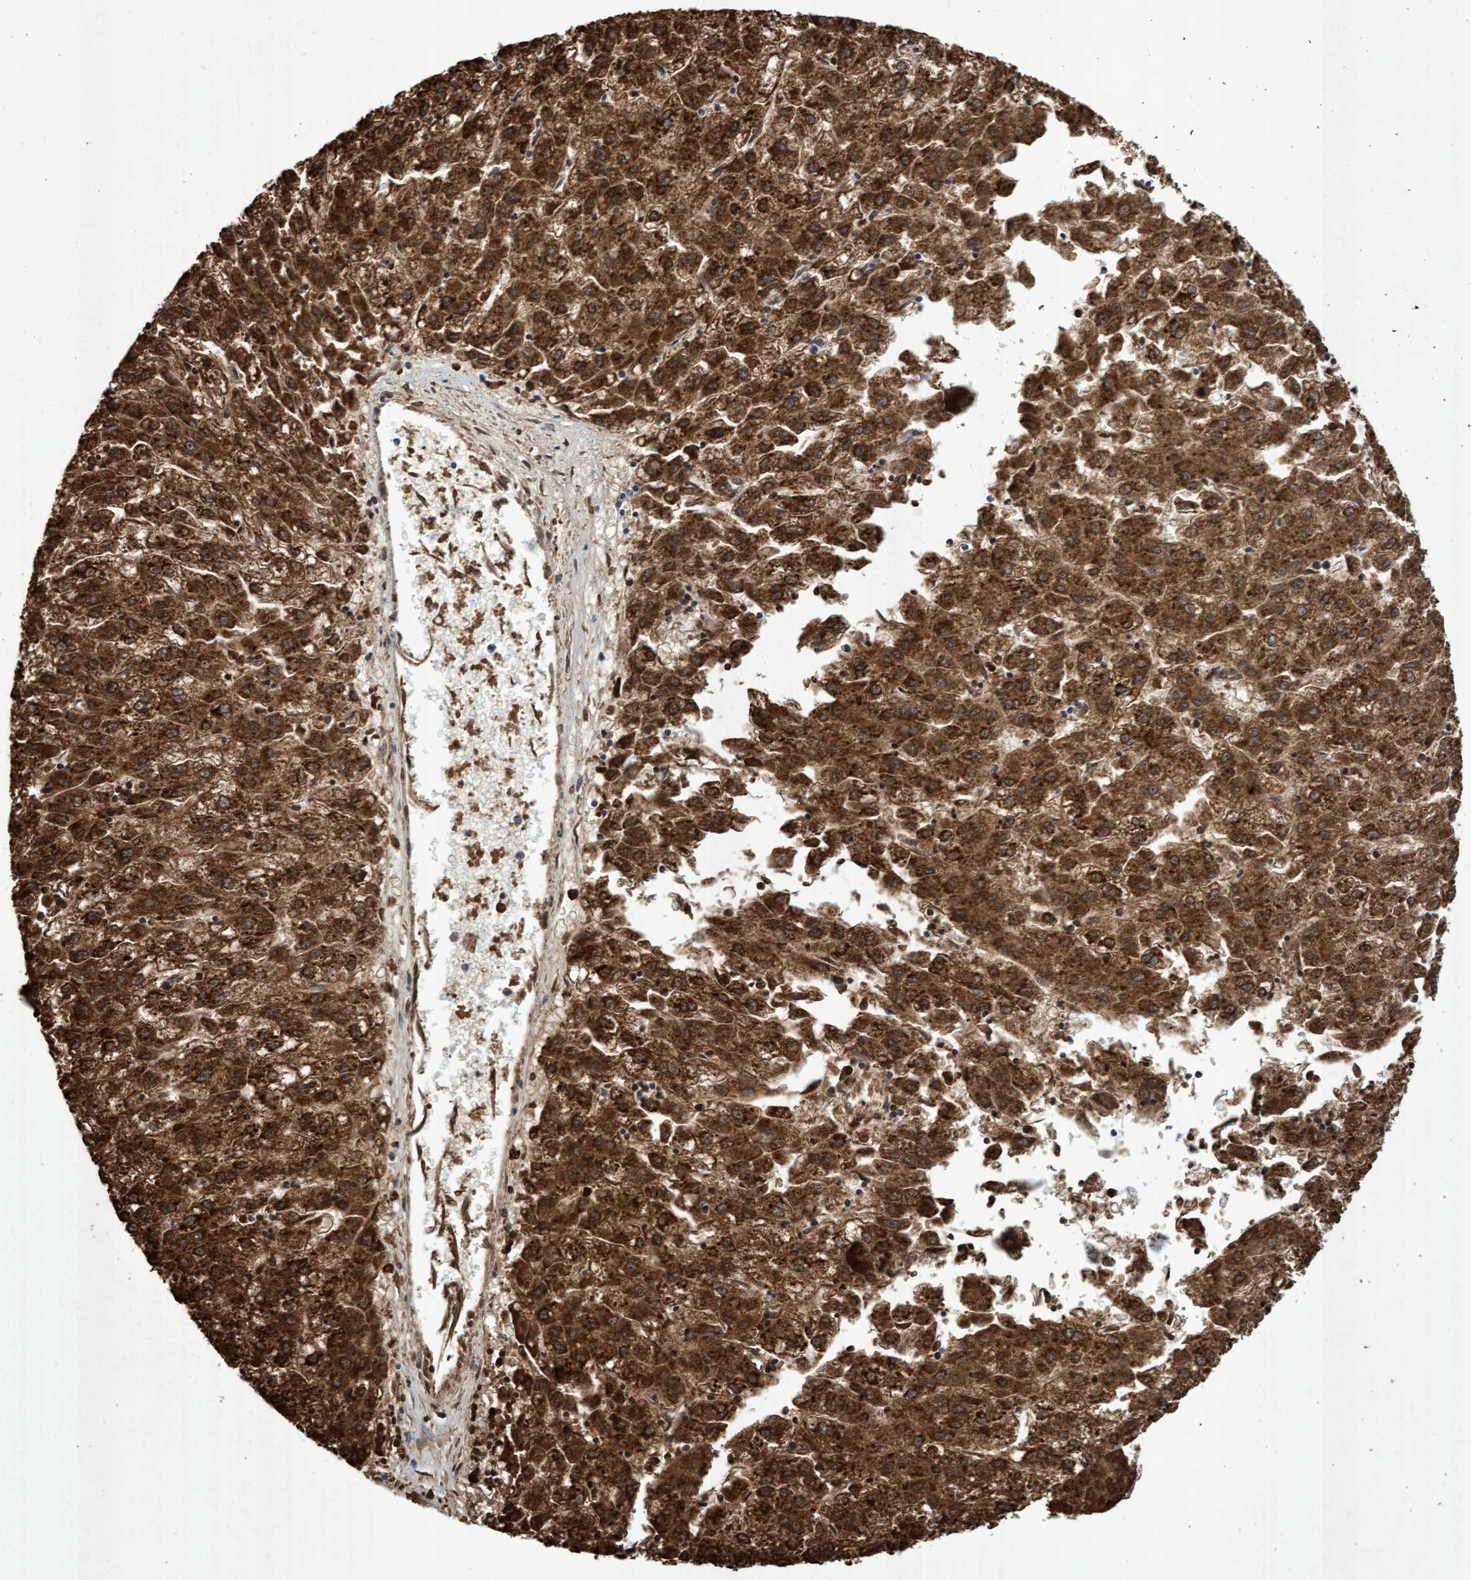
{"staining": {"intensity": "strong", "quantity": ">75%", "location": "cytoplasmic/membranous"}, "tissue": "liver cancer", "cell_type": "Tumor cells", "image_type": "cancer", "snomed": [{"axis": "morphology", "description": "Carcinoma, Hepatocellular, NOS"}, {"axis": "topography", "description": "Liver"}], "caption": "High-power microscopy captured an immunohistochemistry (IHC) image of liver cancer (hepatocellular carcinoma), revealing strong cytoplasmic/membranous expression in about >75% of tumor cells. (DAB IHC, brown staining for protein, blue staining for nuclei).", "gene": "ATPAF2", "patient": {"sex": "male", "age": 72}}